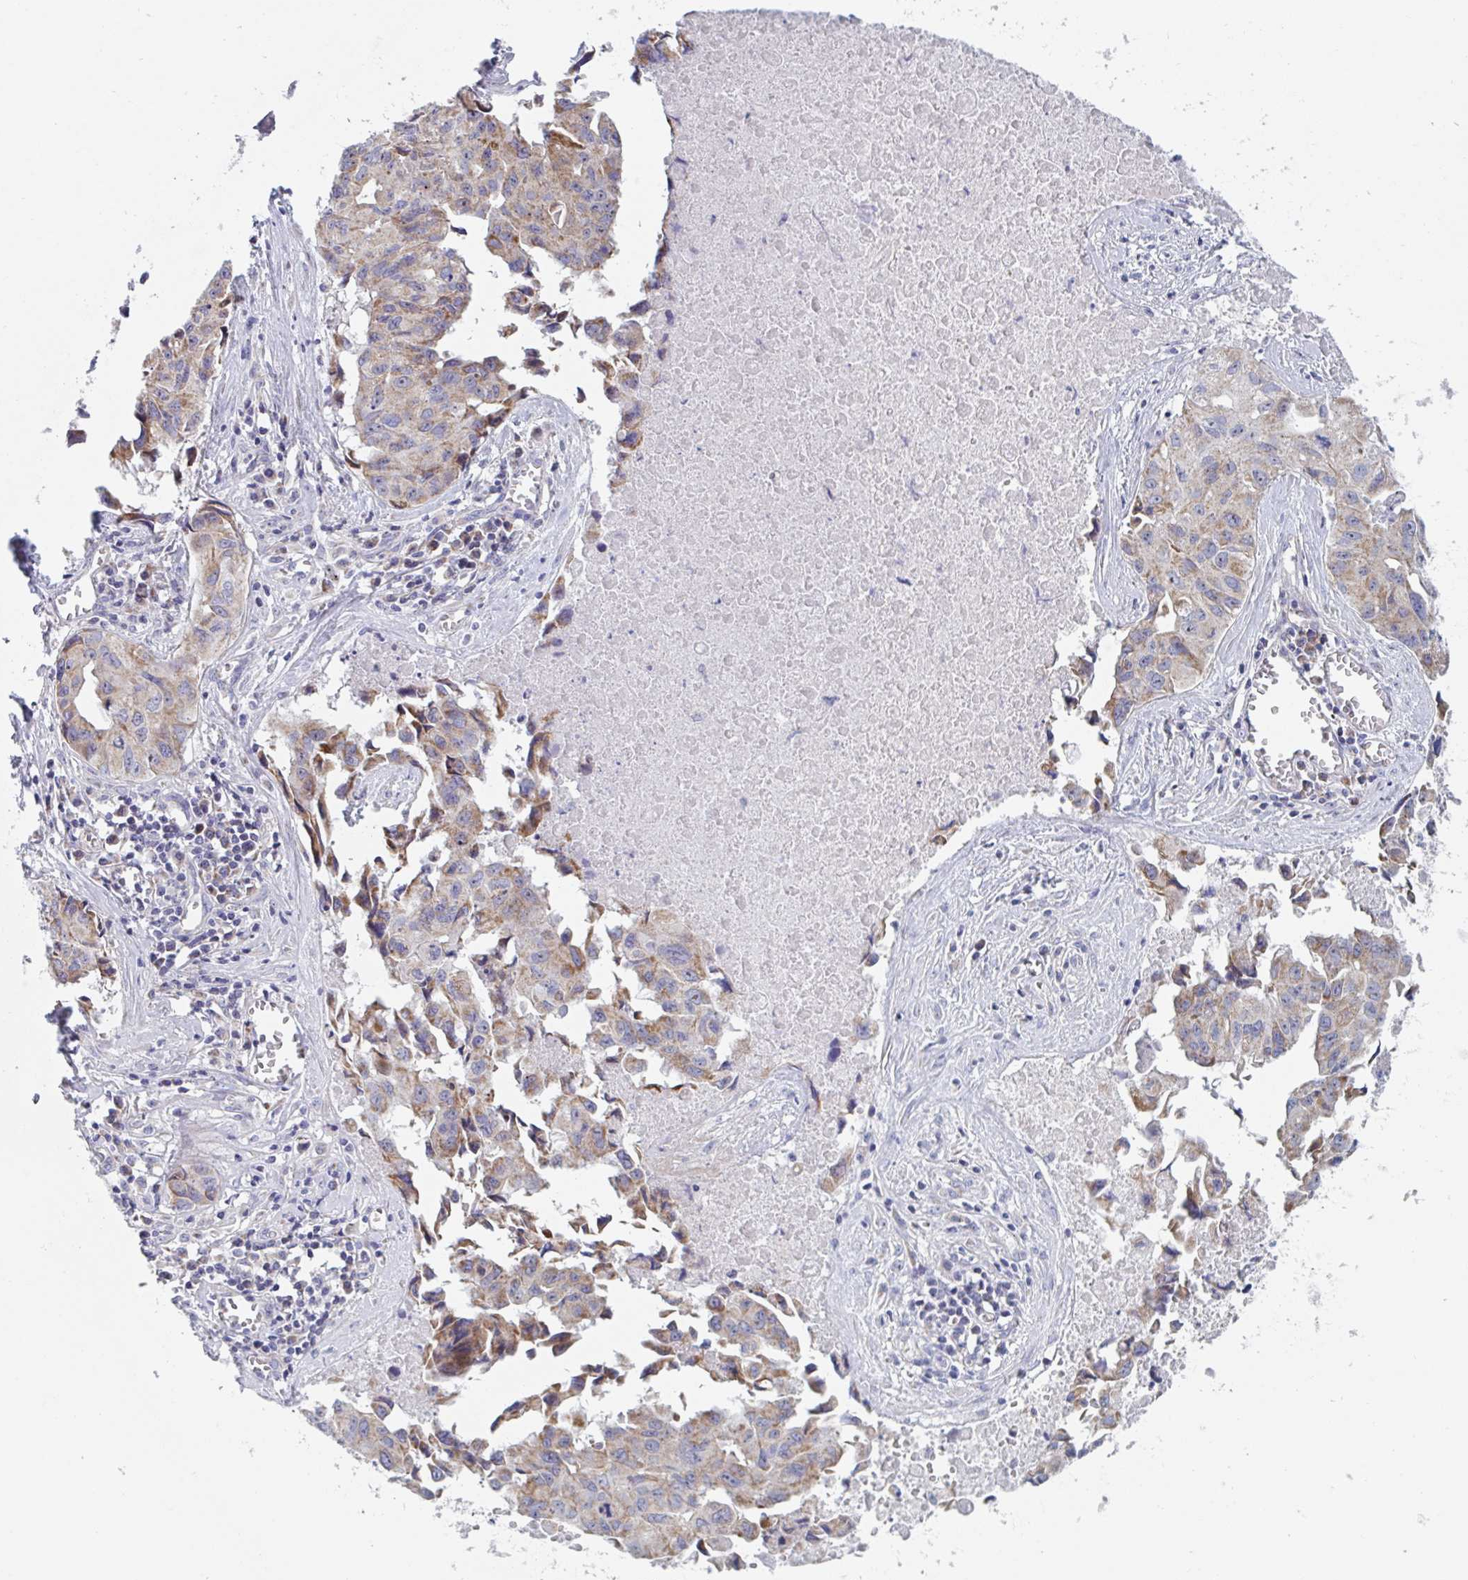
{"staining": {"intensity": "moderate", "quantity": ">75%", "location": "cytoplasmic/membranous"}, "tissue": "lung cancer", "cell_type": "Tumor cells", "image_type": "cancer", "snomed": [{"axis": "morphology", "description": "Adenocarcinoma, NOS"}, {"axis": "topography", "description": "Lymph node"}, {"axis": "topography", "description": "Lung"}], "caption": "Lung adenocarcinoma was stained to show a protein in brown. There is medium levels of moderate cytoplasmic/membranous staining in about >75% of tumor cells.", "gene": "MRPL53", "patient": {"sex": "male", "age": 64}}